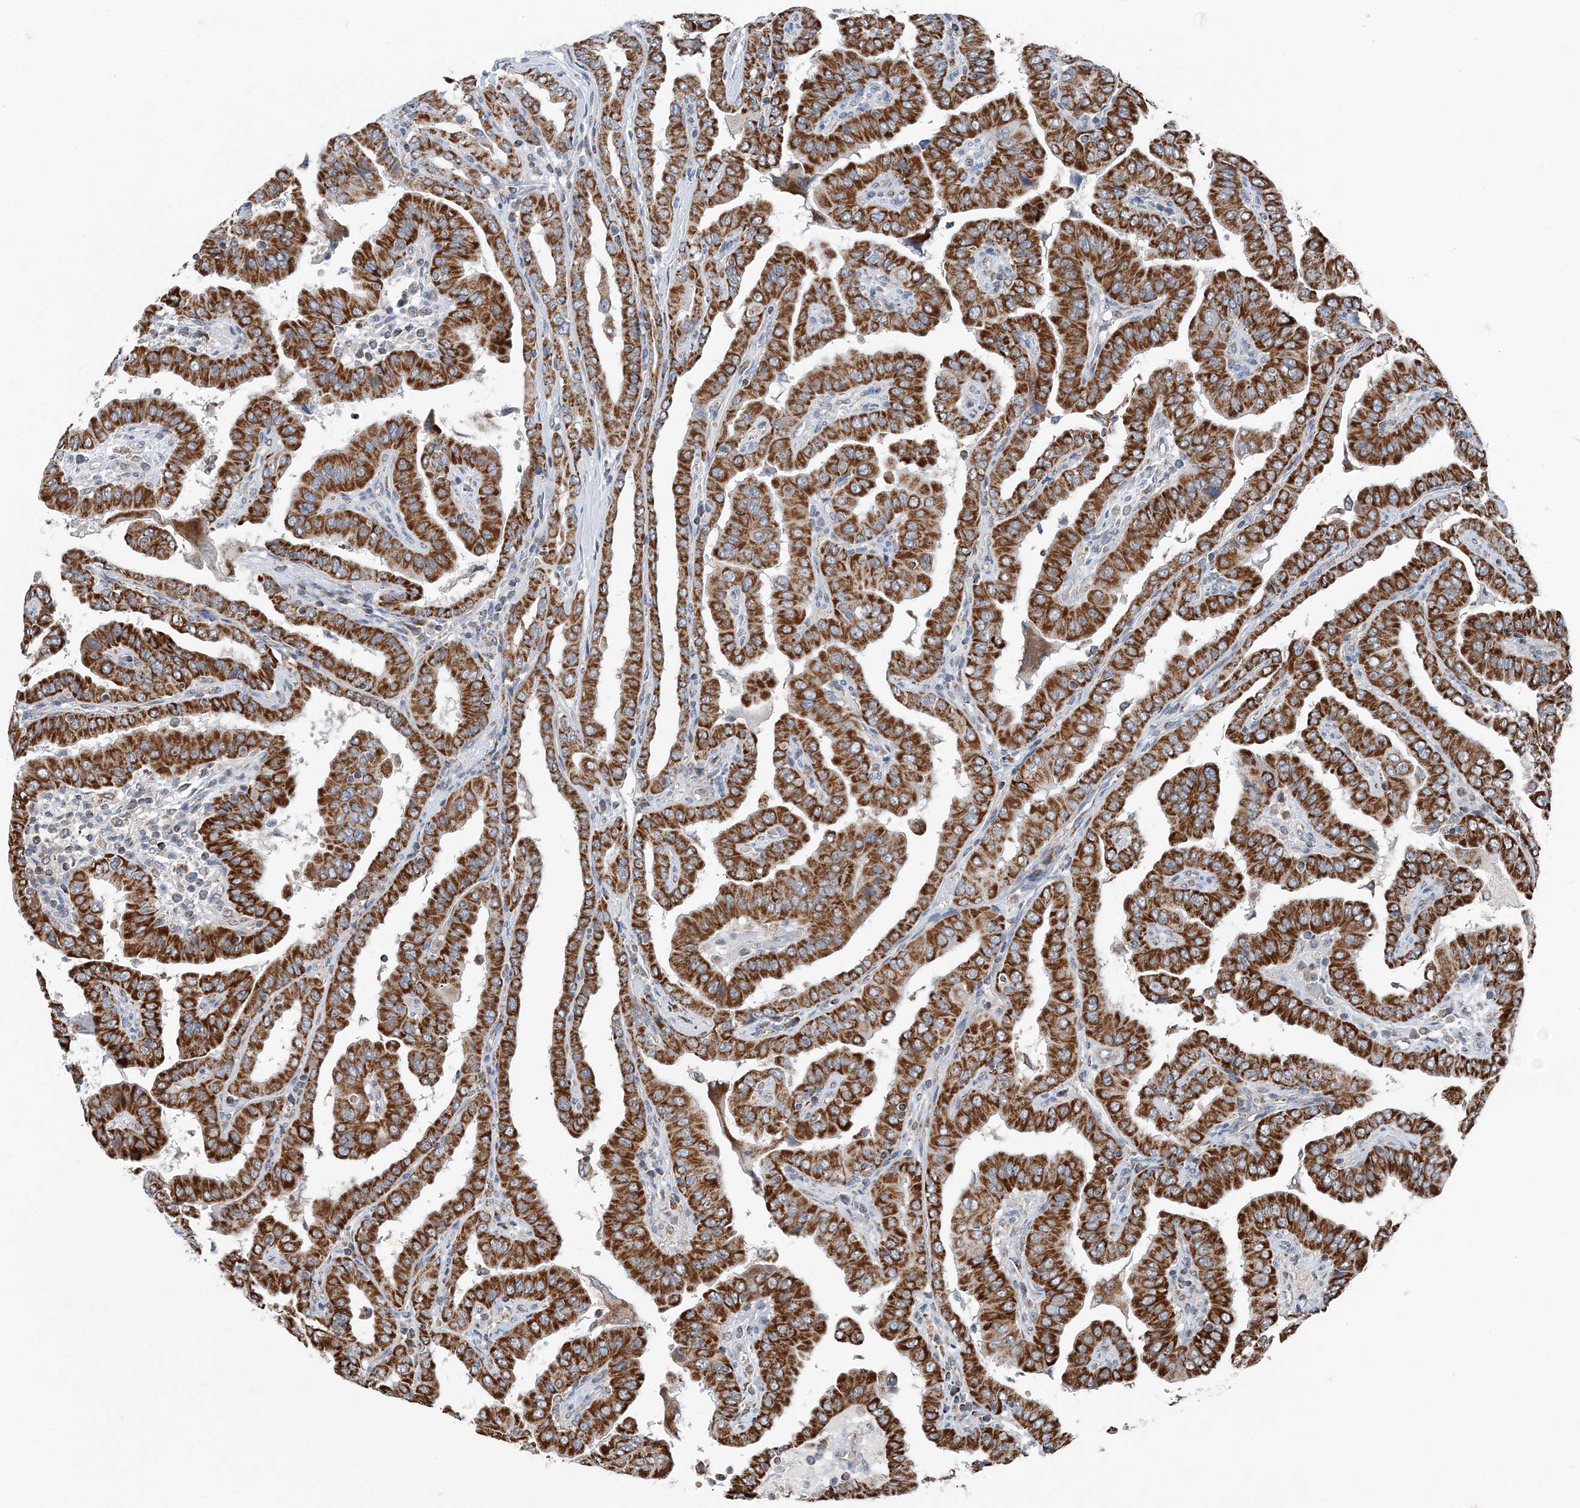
{"staining": {"intensity": "strong", "quantity": ">75%", "location": "cytoplasmic/membranous"}, "tissue": "thyroid cancer", "cell_type": "Tumor cells", "image_type": "cancer", "snomed": [{"axis": "morphology", "description": "Papillary adenocarcinoma, NOS"}, {"axis": "topography", "description": "Thyroid gland"}], "caption": "Immunohistochemical staining of human thyroid papillary adenocarcinoma demonstrates strong cytoplasmic/membranous protein positivity in approximately >75% of tumor cells.", "gene": "SPRY2", "patient": {"sex": "male", "age": 33}}